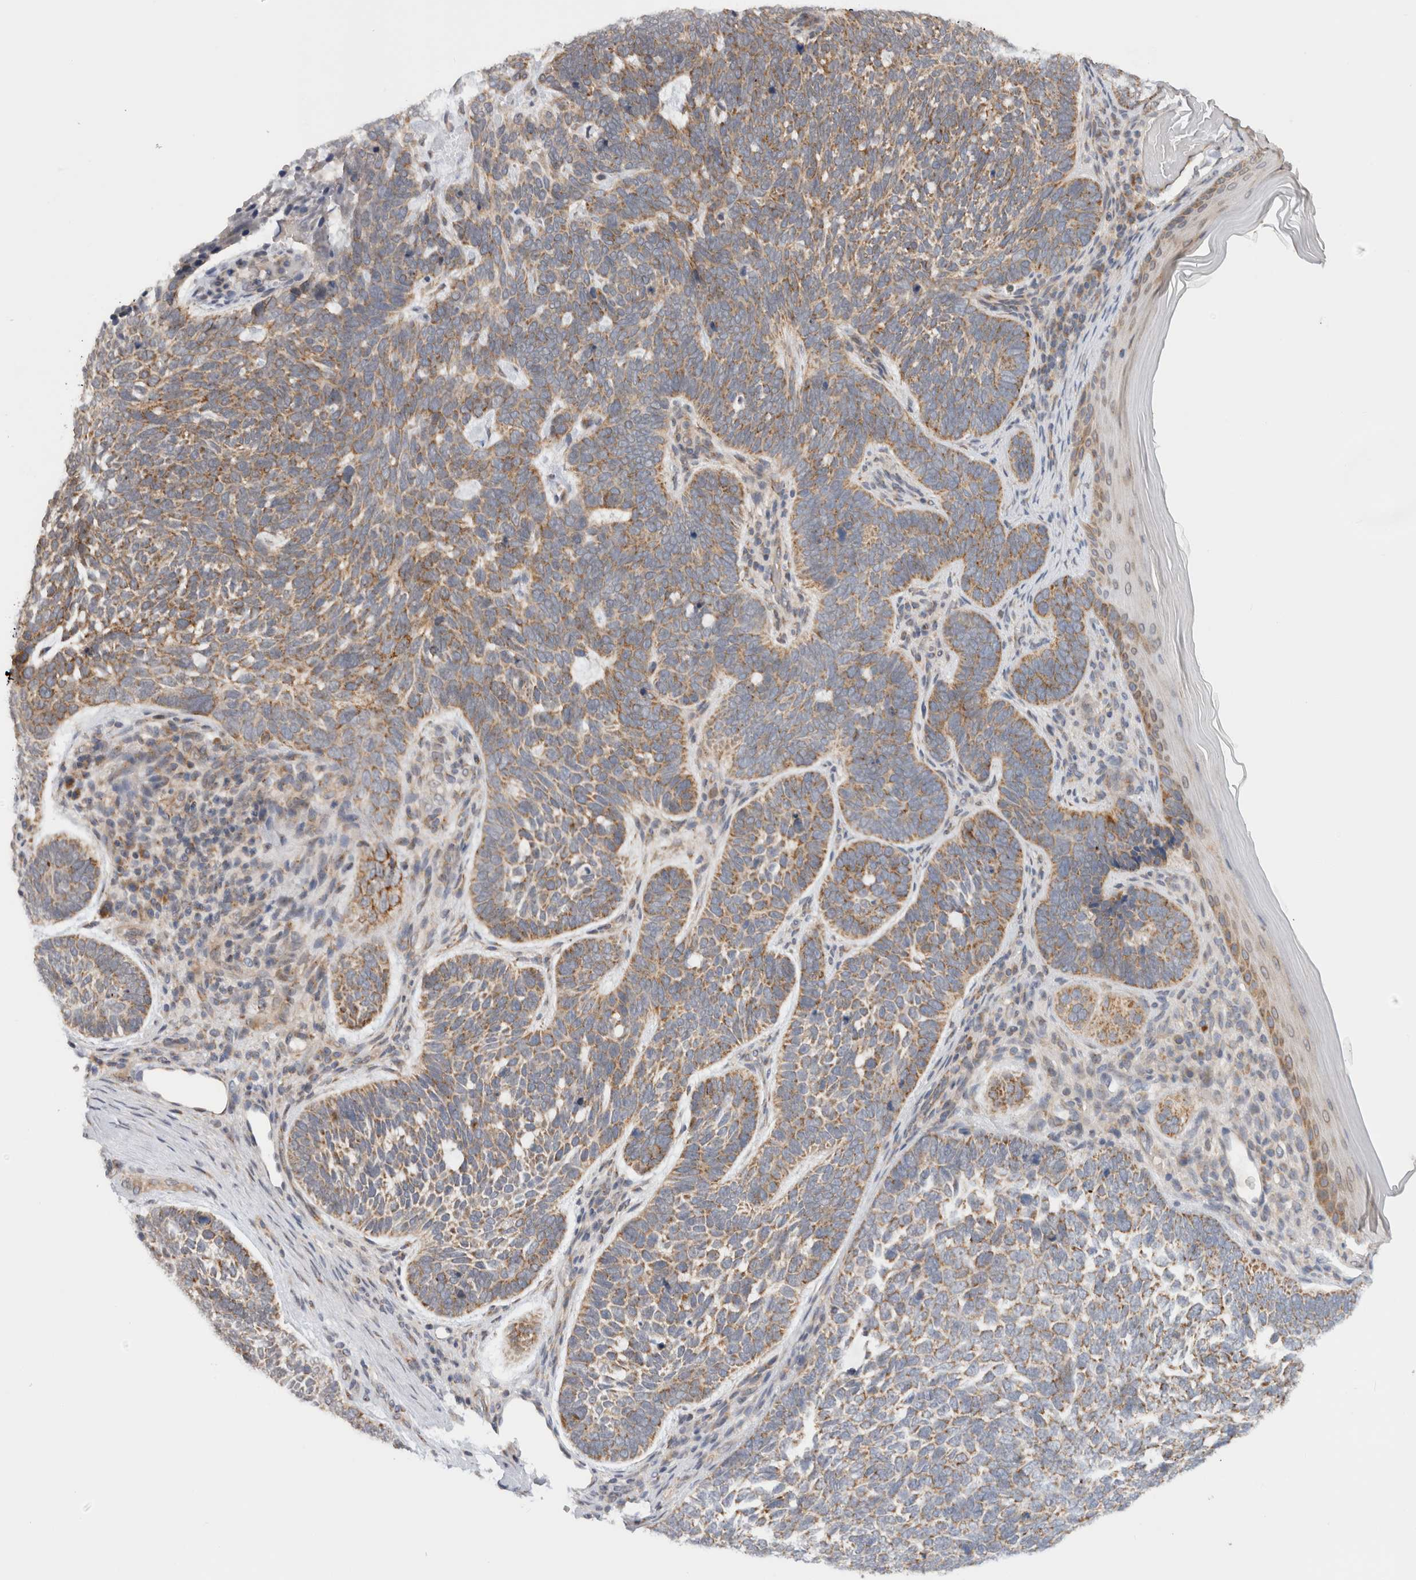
{"staining": {"intensity": "moderate", "quantity": ">75%", "location": "cytoplasmic/membranous"}, "tissue": "skin cancer", "cell_type": "Tumor cells", "image_type": "cancer", "snomed": [{"axis": "morphology", "description": "Basal cell carcinoma"}, {"axis": "topography", "description": "Skin"}], "caption": "Tumor cells demonstrate moderate cytoplasmic/membranous expression in approximately >75% of cells in skin cancer.", "gene": "CMC2", "patient": {"sex": "female", "age": 85}}